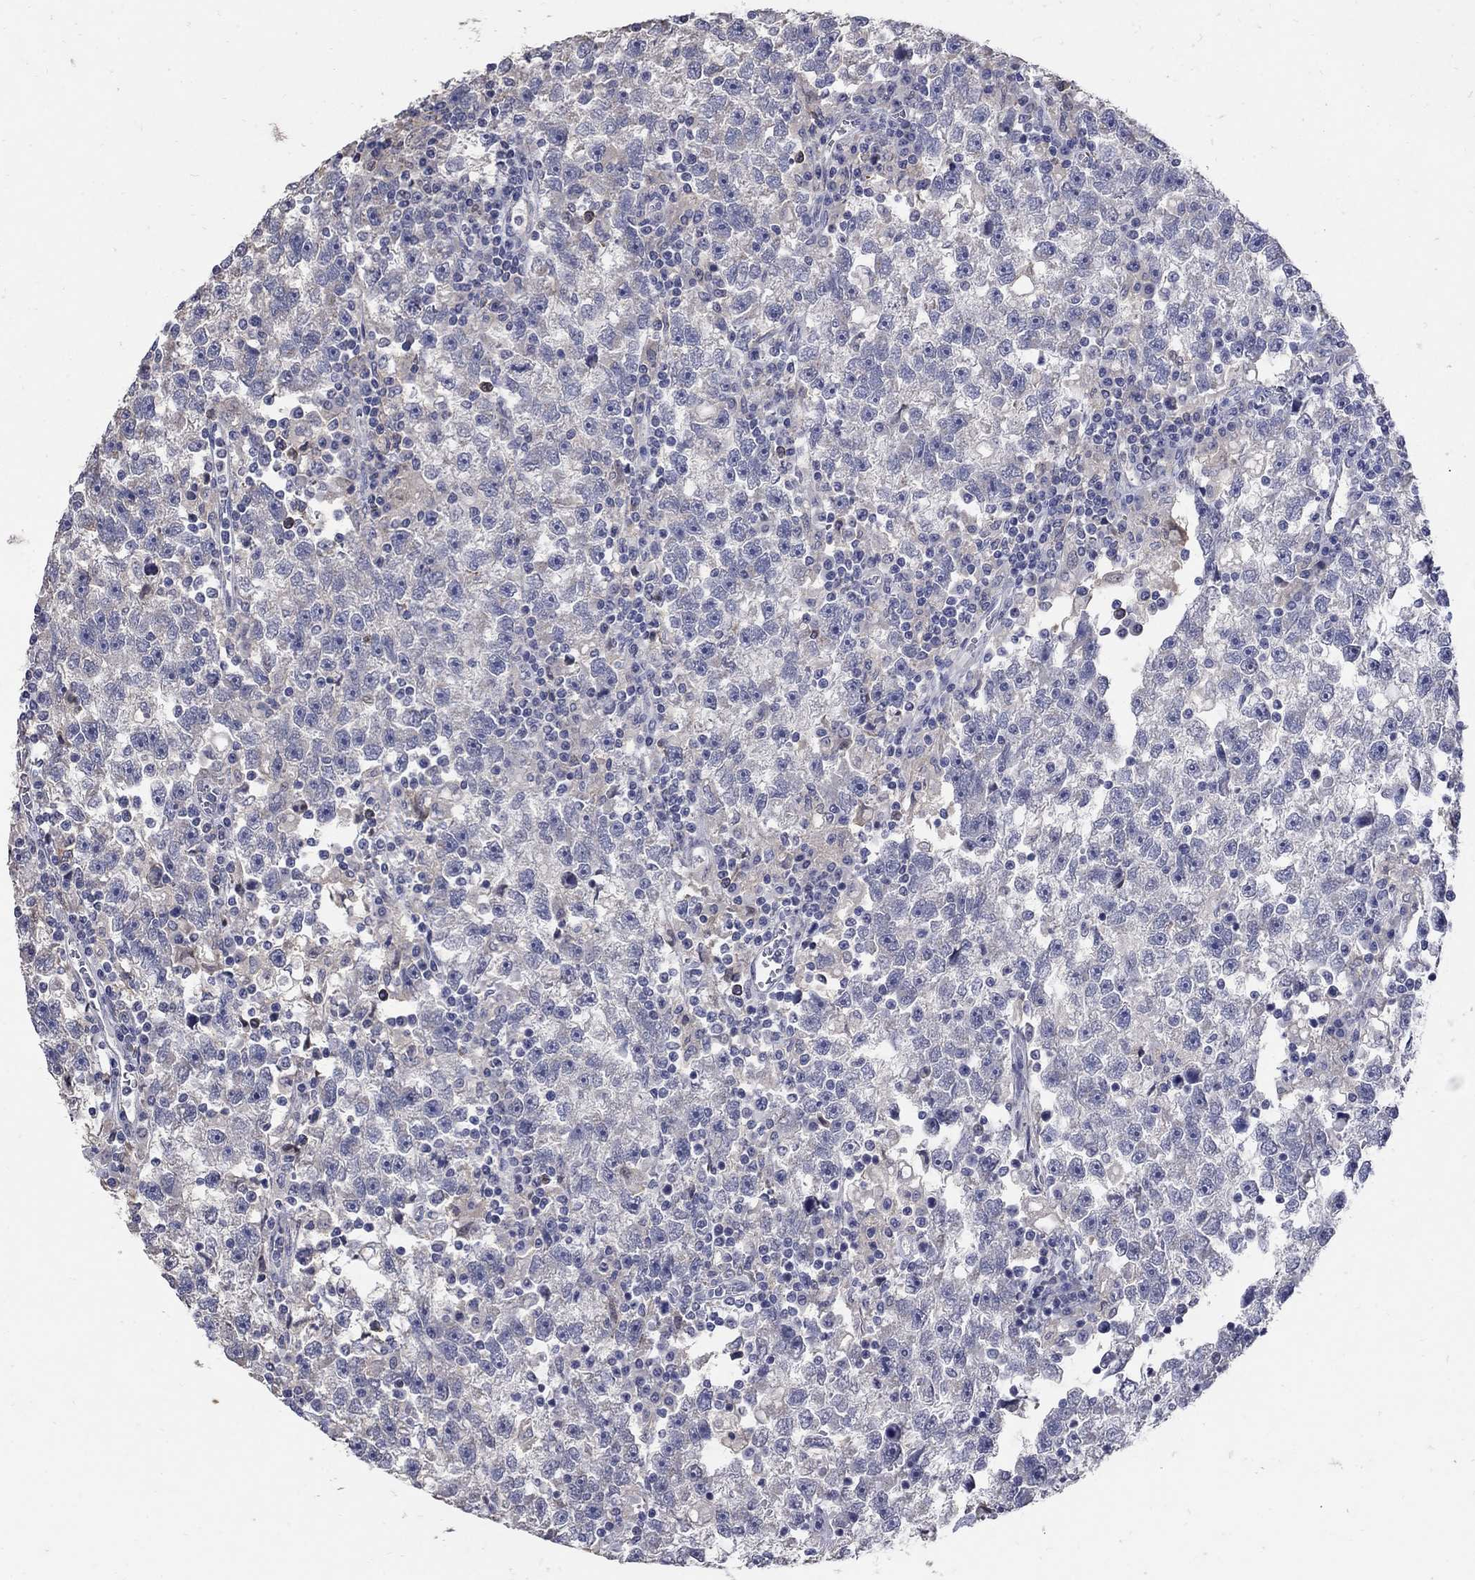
{"staining": {"intensity": "negative", "quantity": "none", "location": "none"}, "tissue": "testis cancer", "cell_type": "Tumor cells", "image_type": "cancer", "snomed": [{"axis": "morphology", "description": "Seminoma, NOS"}, {"axis": "topography", "description": "Testis"}], "caption": "The micrograph reveals no staining of tumor cells in testis cancer (seminoma).", "gene": "CETN1", "patient": {"sex": "male", "age": 47}}